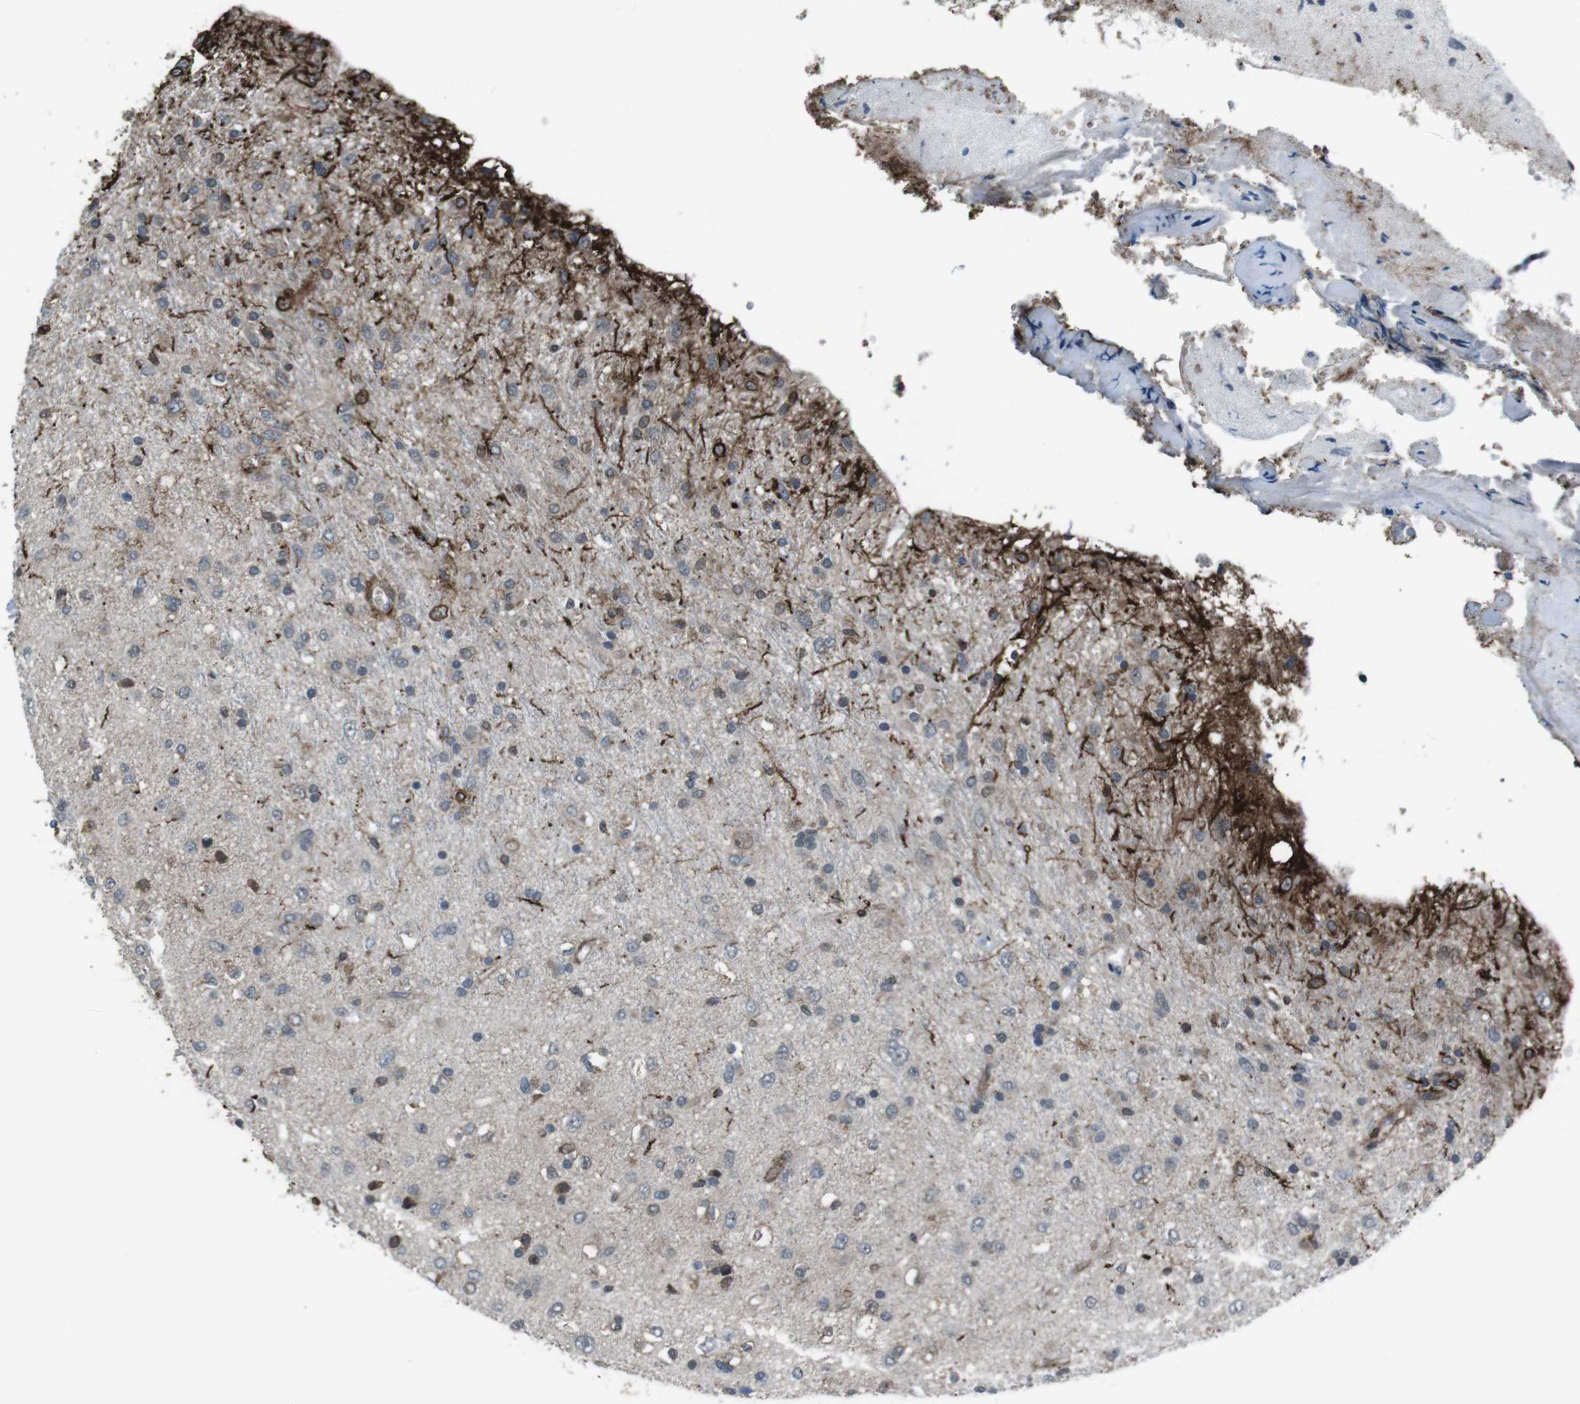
{"staining": {"intensity": "weak", "quantity": "<25%", "location": "cytoplasmic/membranous"}, "tissue": "glioma", "cell_type": "Tumor cells", "image_type": "cancer", "snomed": [{"axis": "morphology", "description": "Glioma, malignant, Low grade"}, {"axis": "topography", "description": "Brain"}], "caption": "Tumor cells are negative for protein expression in human glioma. (Immunohistochemistry (ihc), brightfield microscopy, high magnification).", "gene": "GDF10", "patient": {"sex": "male", "age": 77}}